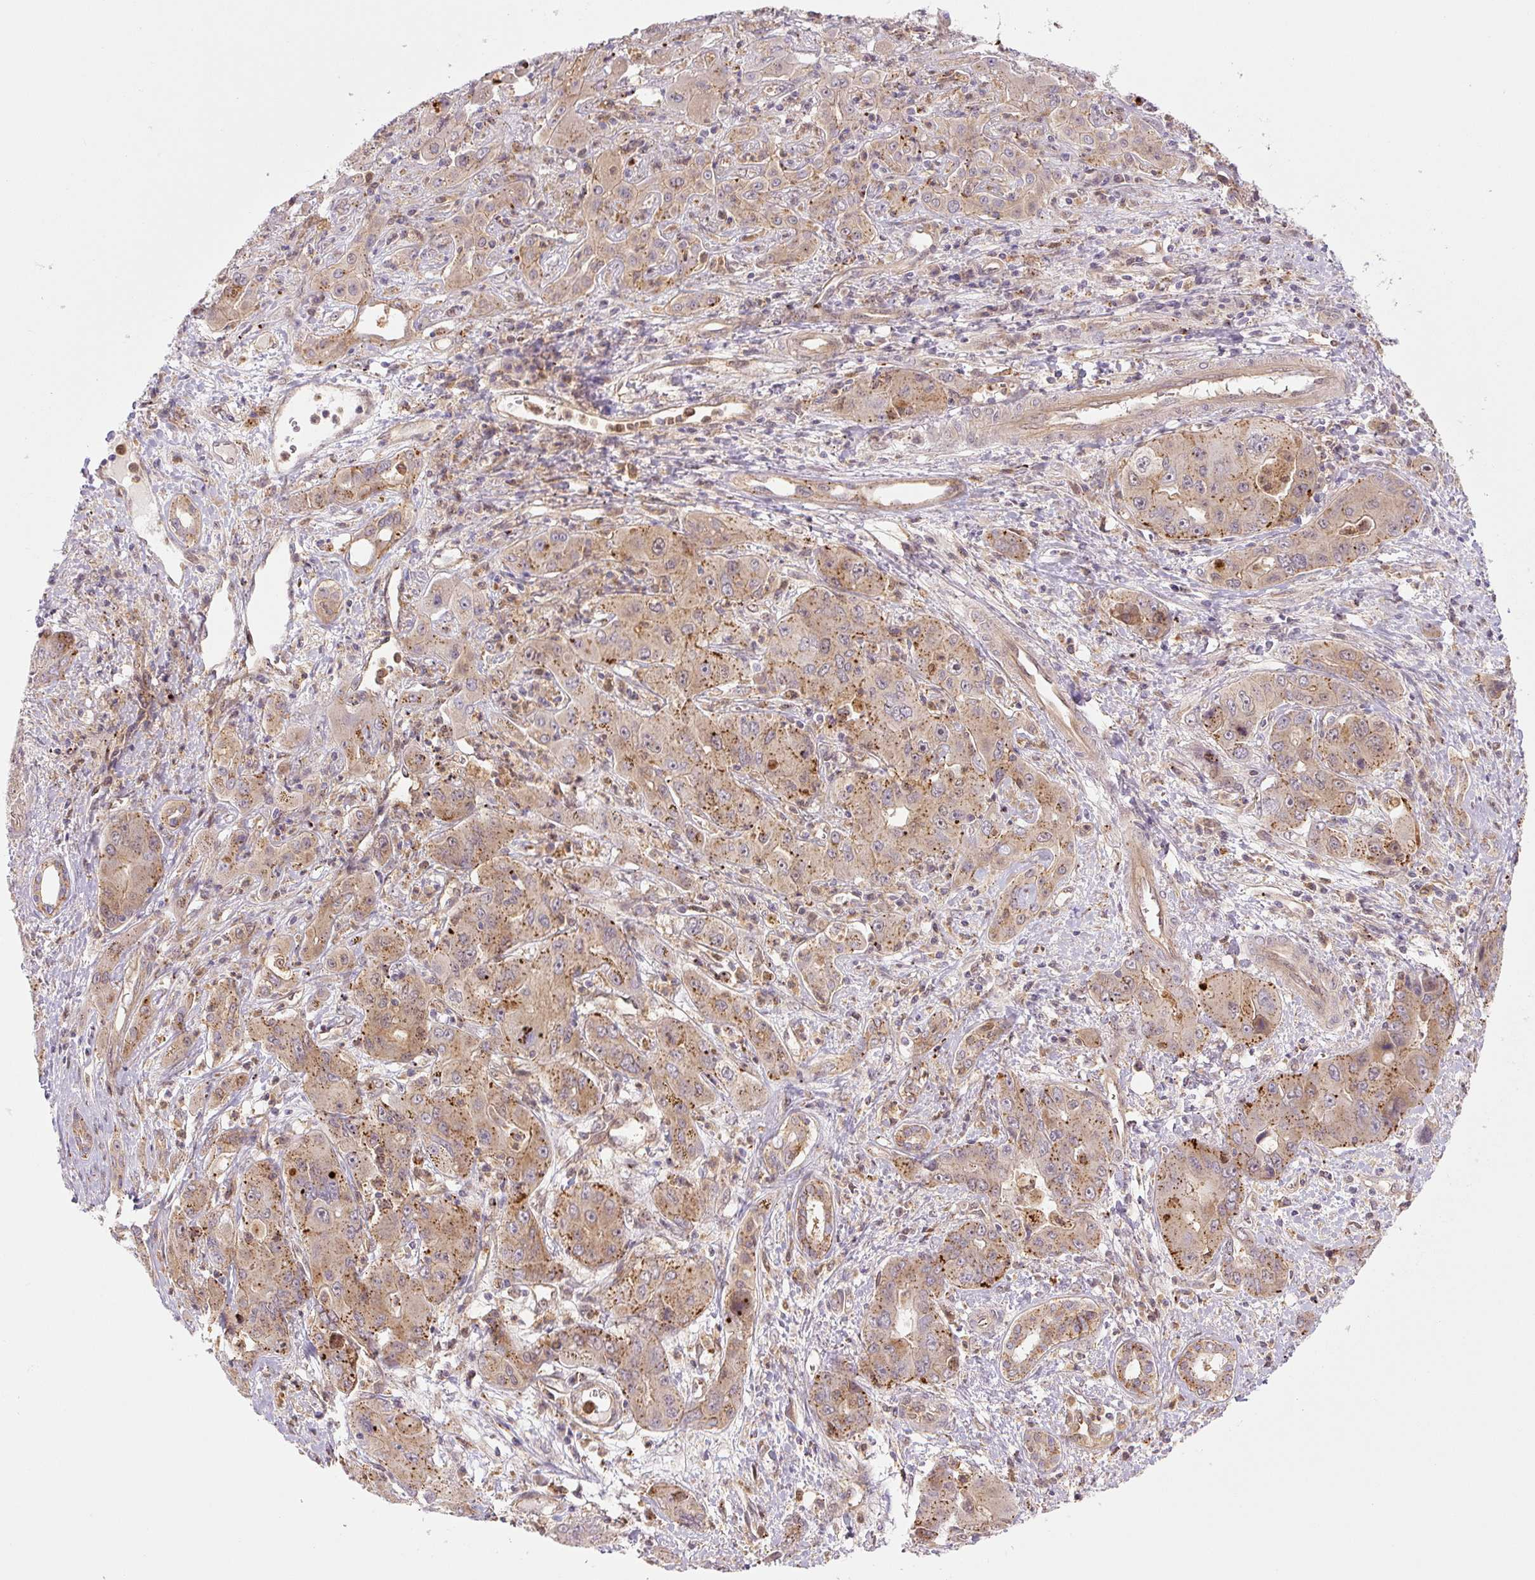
{"staining": {"intensity": "moderate", "quantity": ">75%", "location": "cytoplasmic/membranous"}, "tissue": "liver cancer", "cell_type": "Tumor cells", "image_type": "cancer", "snomed": [{"axis": "morphology", "description": "Cholangiocarcinoma"}, {"axis": "topography", "description": "Liver"}], "caption": "A brown stain shows moderate cytoplasmic/membranous staining of a protein in human liver cholangiocarcinoma tumor cells.", "gene": "ZSWIM7", "patient": {"sex": "male", "age": 67}}